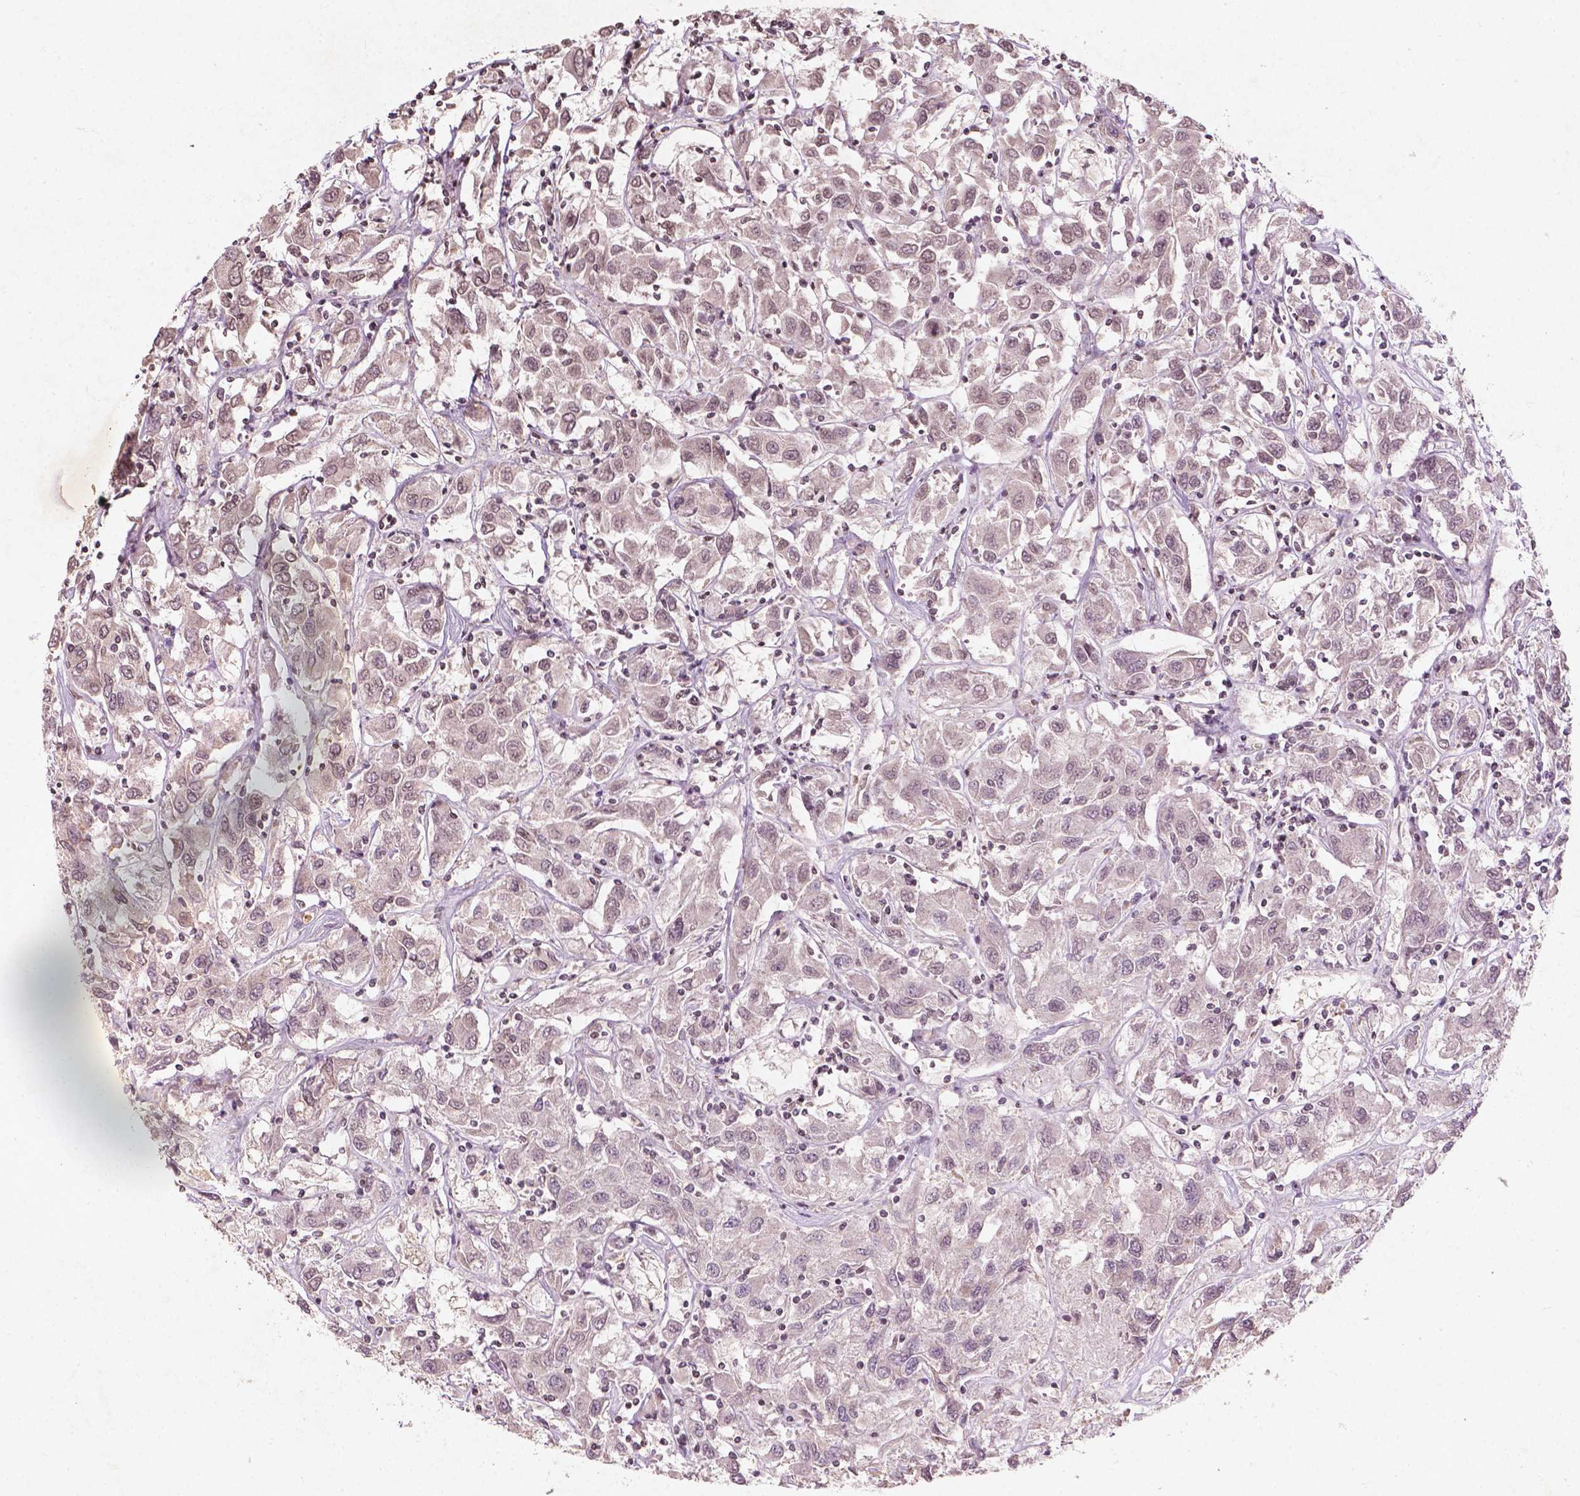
{"staining": {"intensity": "weak", "quantity": "<25%", "location": "nuclear"}, "tissue": "renal cancer", "cell_type": "Tumor cells", "image_type": "cancer", "snomed": [{"axis": "morphology", "description": "Adenocarcinoma, NOS"}, {"axis": "topography", "description": "Kidney"}], "caption": "Immunohistochemistry image of neoplastic tissue: human renal cancer stained with DAB shows no significant protein positivity in tumor cells. The staining was performed using DAB (3,3'-diaminobenzidine) to visualize the protein expression in brown, while the nuclei were stained in blue with hematoxylin (Magnification: 20x).", "gene": "SMAD2", "patient": {"sex": "female", "age": 76}}